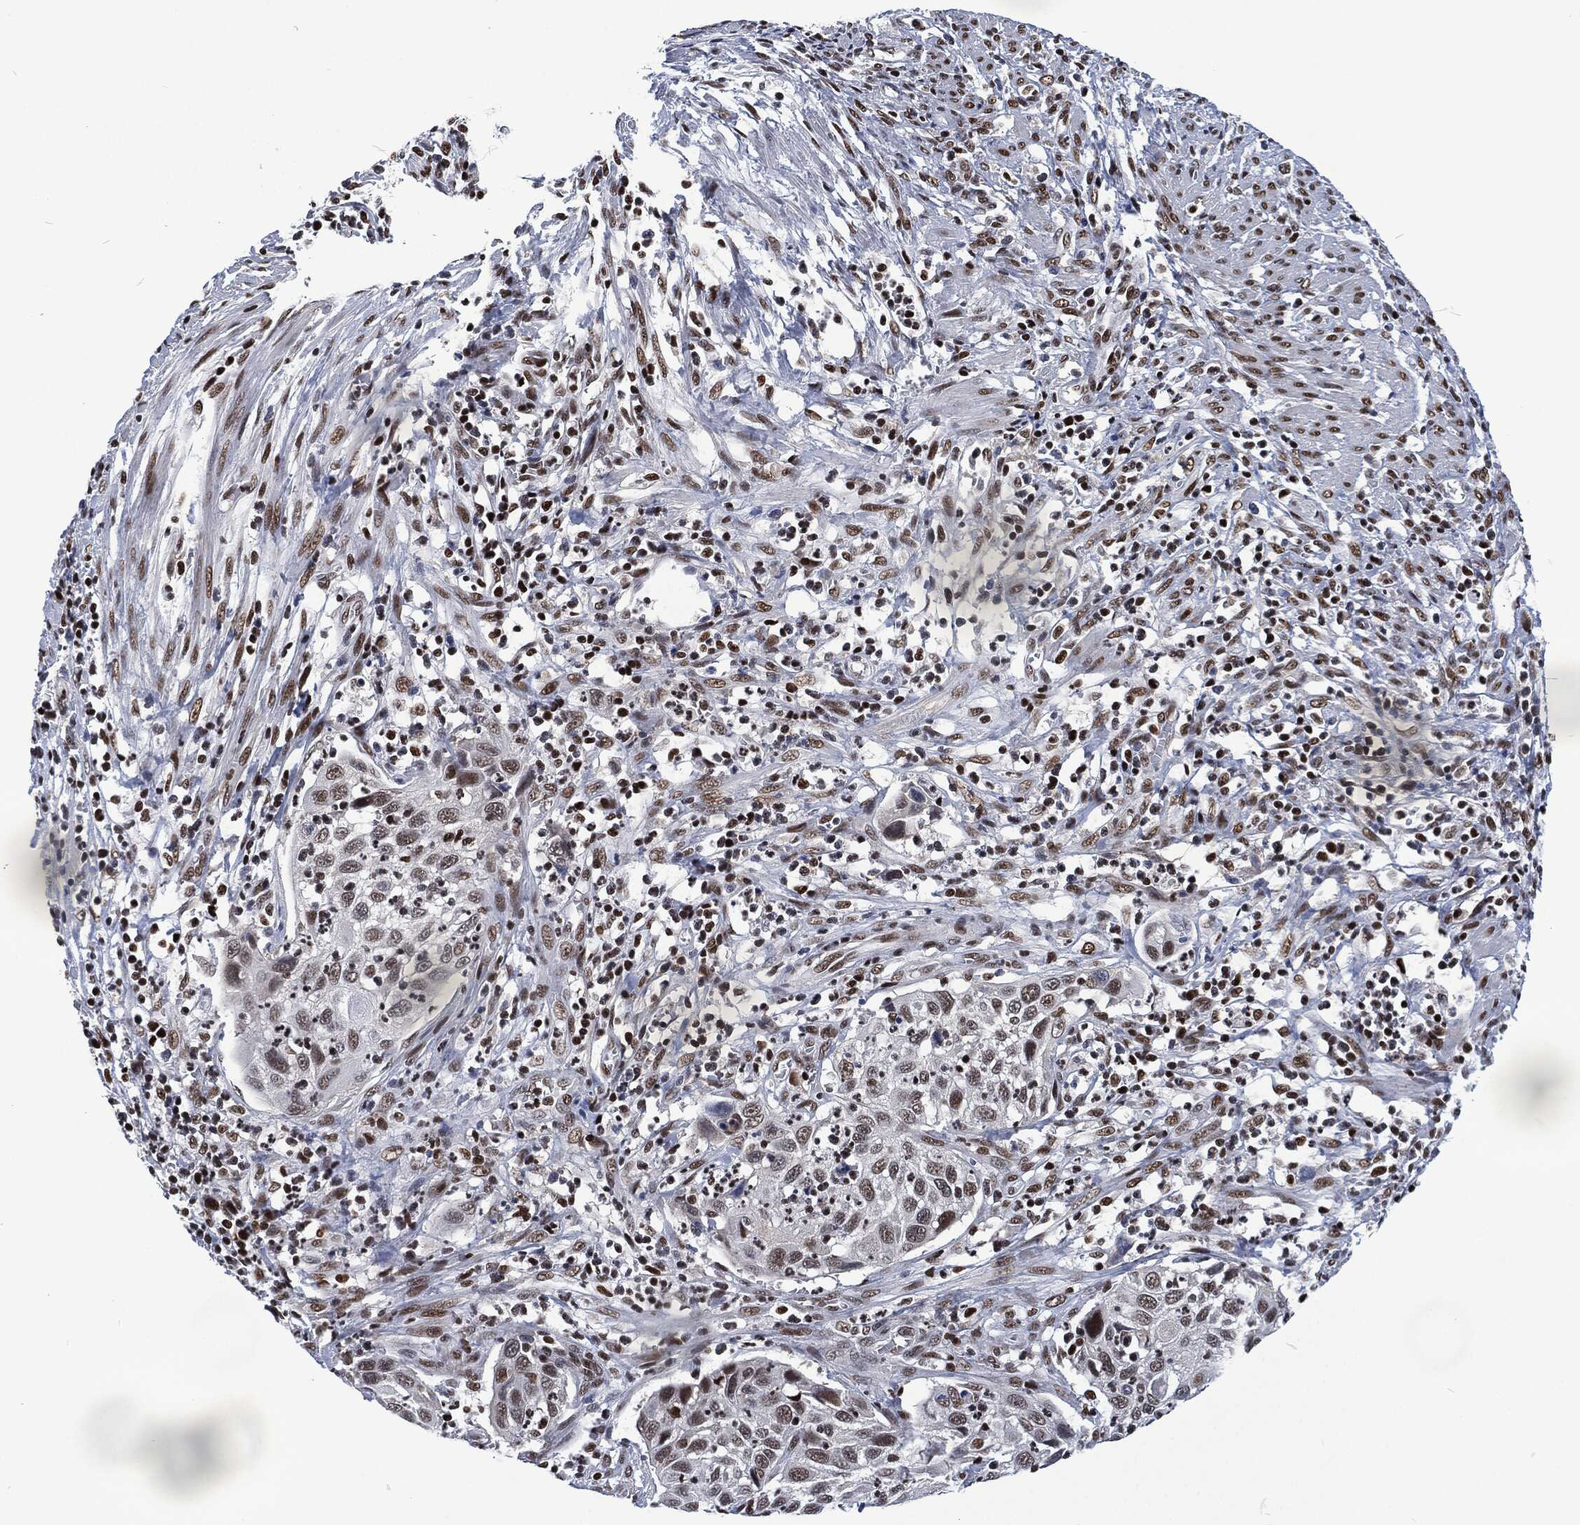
{"staining": {"intensity": "strong", "quantity": "<25%", "location": "nuclear"}, "tissue": "cervical cancer", "cell_type": "Tumor cells", "image_type": "cancer", "snomed": [{"axis": "morphology", "description": "Squamous cell carcinoma, NOS"}, {"axis": "topography", "description": "Cervix"}], "caption": "Tumor cells exhibit medium levels of strong nuclear staining in about <25% of cells in squamous cell carcinoma (cervical). (brown staining indicates protein expression, while blue staining denotes nuclei).", "gene": "DCPS", "patient": {"sex": "female", "age": 70}}